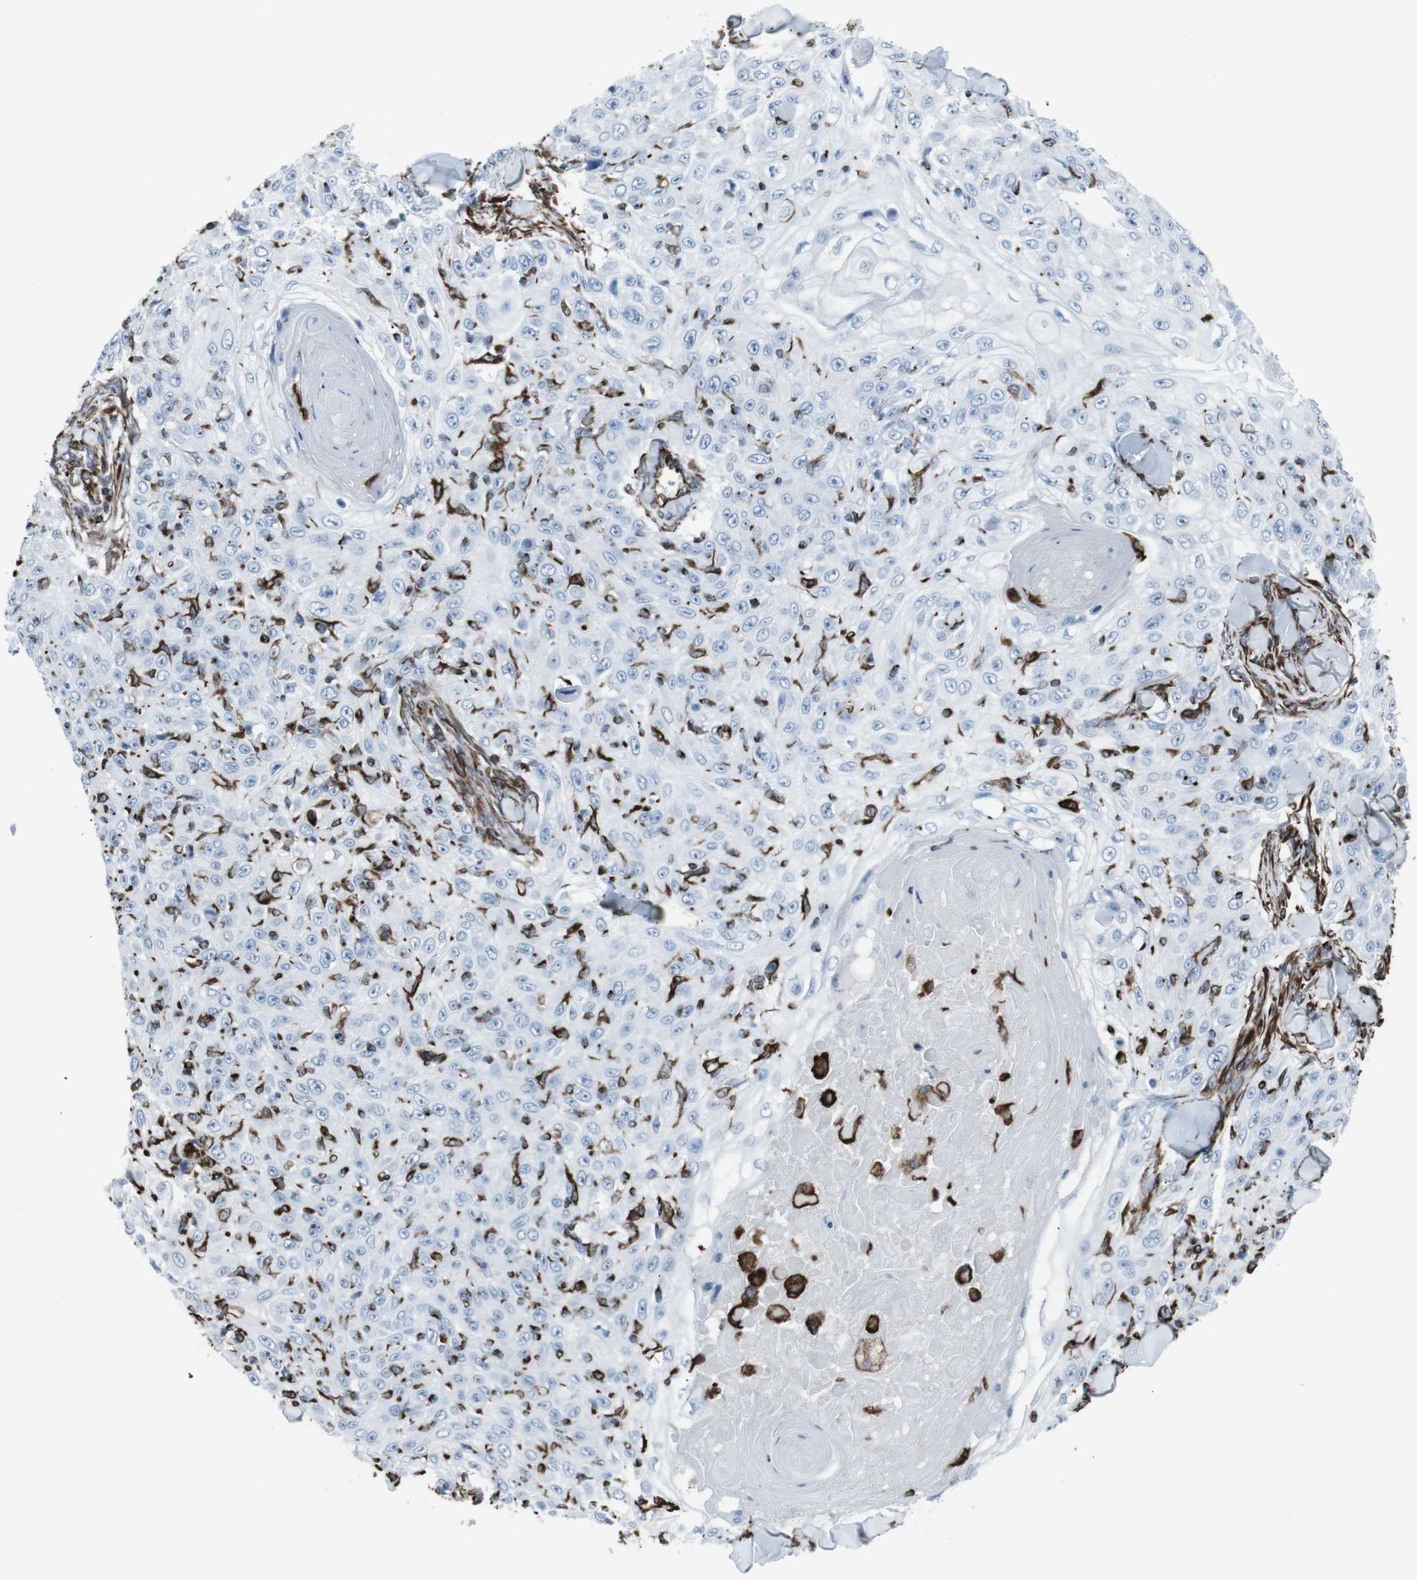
{"staining": {"intensity": "negative", "quantity": "none", "location": "none"}, "tissue": "skin cancer", "cell_type": "Tumor cells", "image_type": "cancer", "snomed": [{"axis": "morphology", "description": "Squamous cell carcinoma, NOS"}, {"axis": "topography", "description": "Skin"}], "caption": "Skin squamous cell carcinoma stained for a protein using immunohistochemistry shows no expression tumor cells.", "gene": "ZDHHC6", "patient": {"sex": "male", "age": 86}}